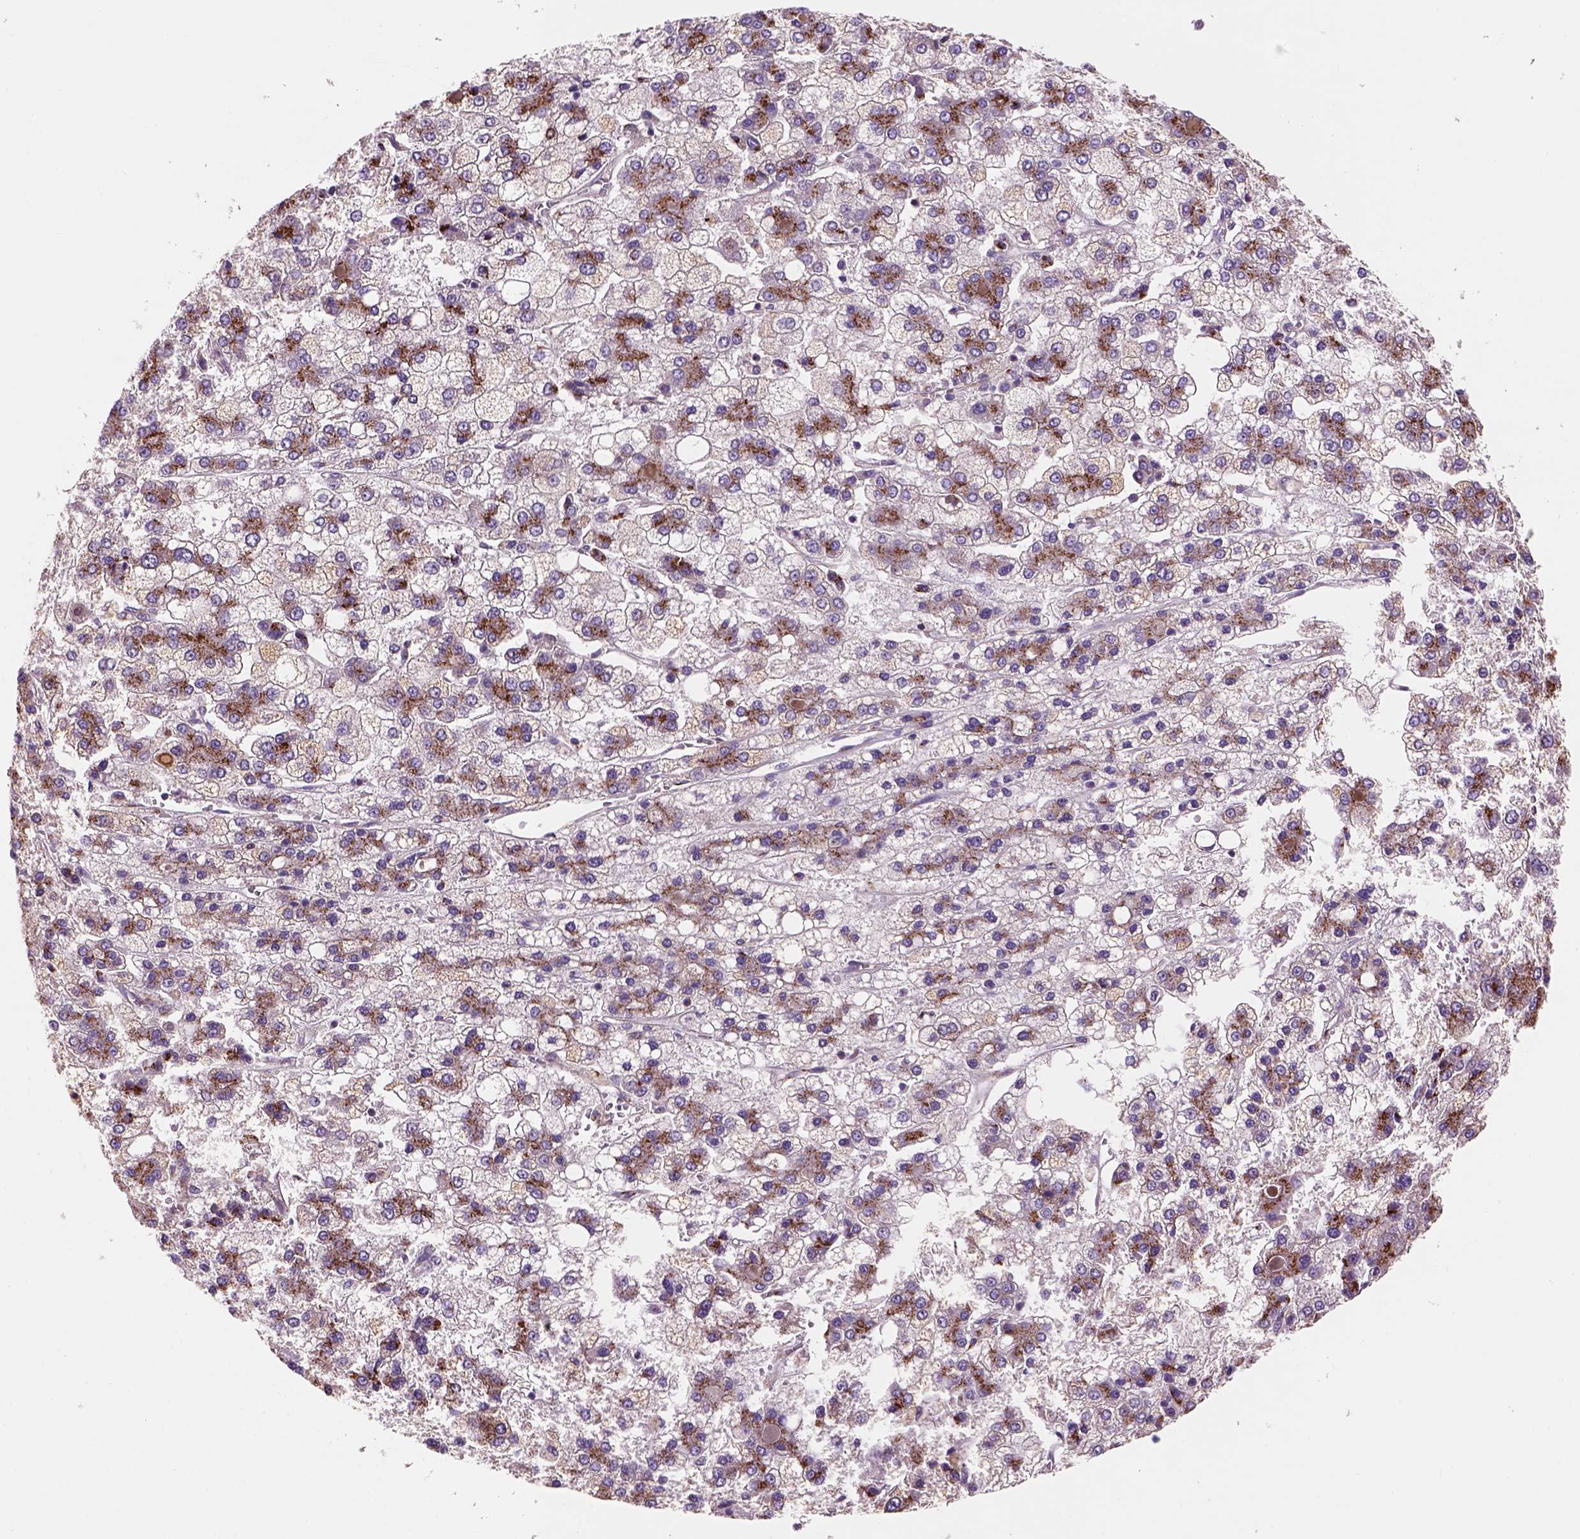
{"staining": {"intensity": "moderate", "quantity": "25%-75%", "location": "cytoplasmic/membranous"}, "tissue": "liver cancer", "cell_type": "Tumor cells", "image_type": "cancer", "snomed": [{"axis": "morphology", "description": "Carcinoma, Hepatocellular, NOS"}, {"axis": "topography", "description": "Liver"}], "caption": "High-power microscopy captured an immunohistochemistry (IHC) histopathology image of liver cancer (hepatocellular carcinoma), revealing moderate cytoplasmic/membranous positivity in approximately 25%-75% of tumor cells.", "gene": "WARS2", "patient": {"sex": "male", "age": 73}}